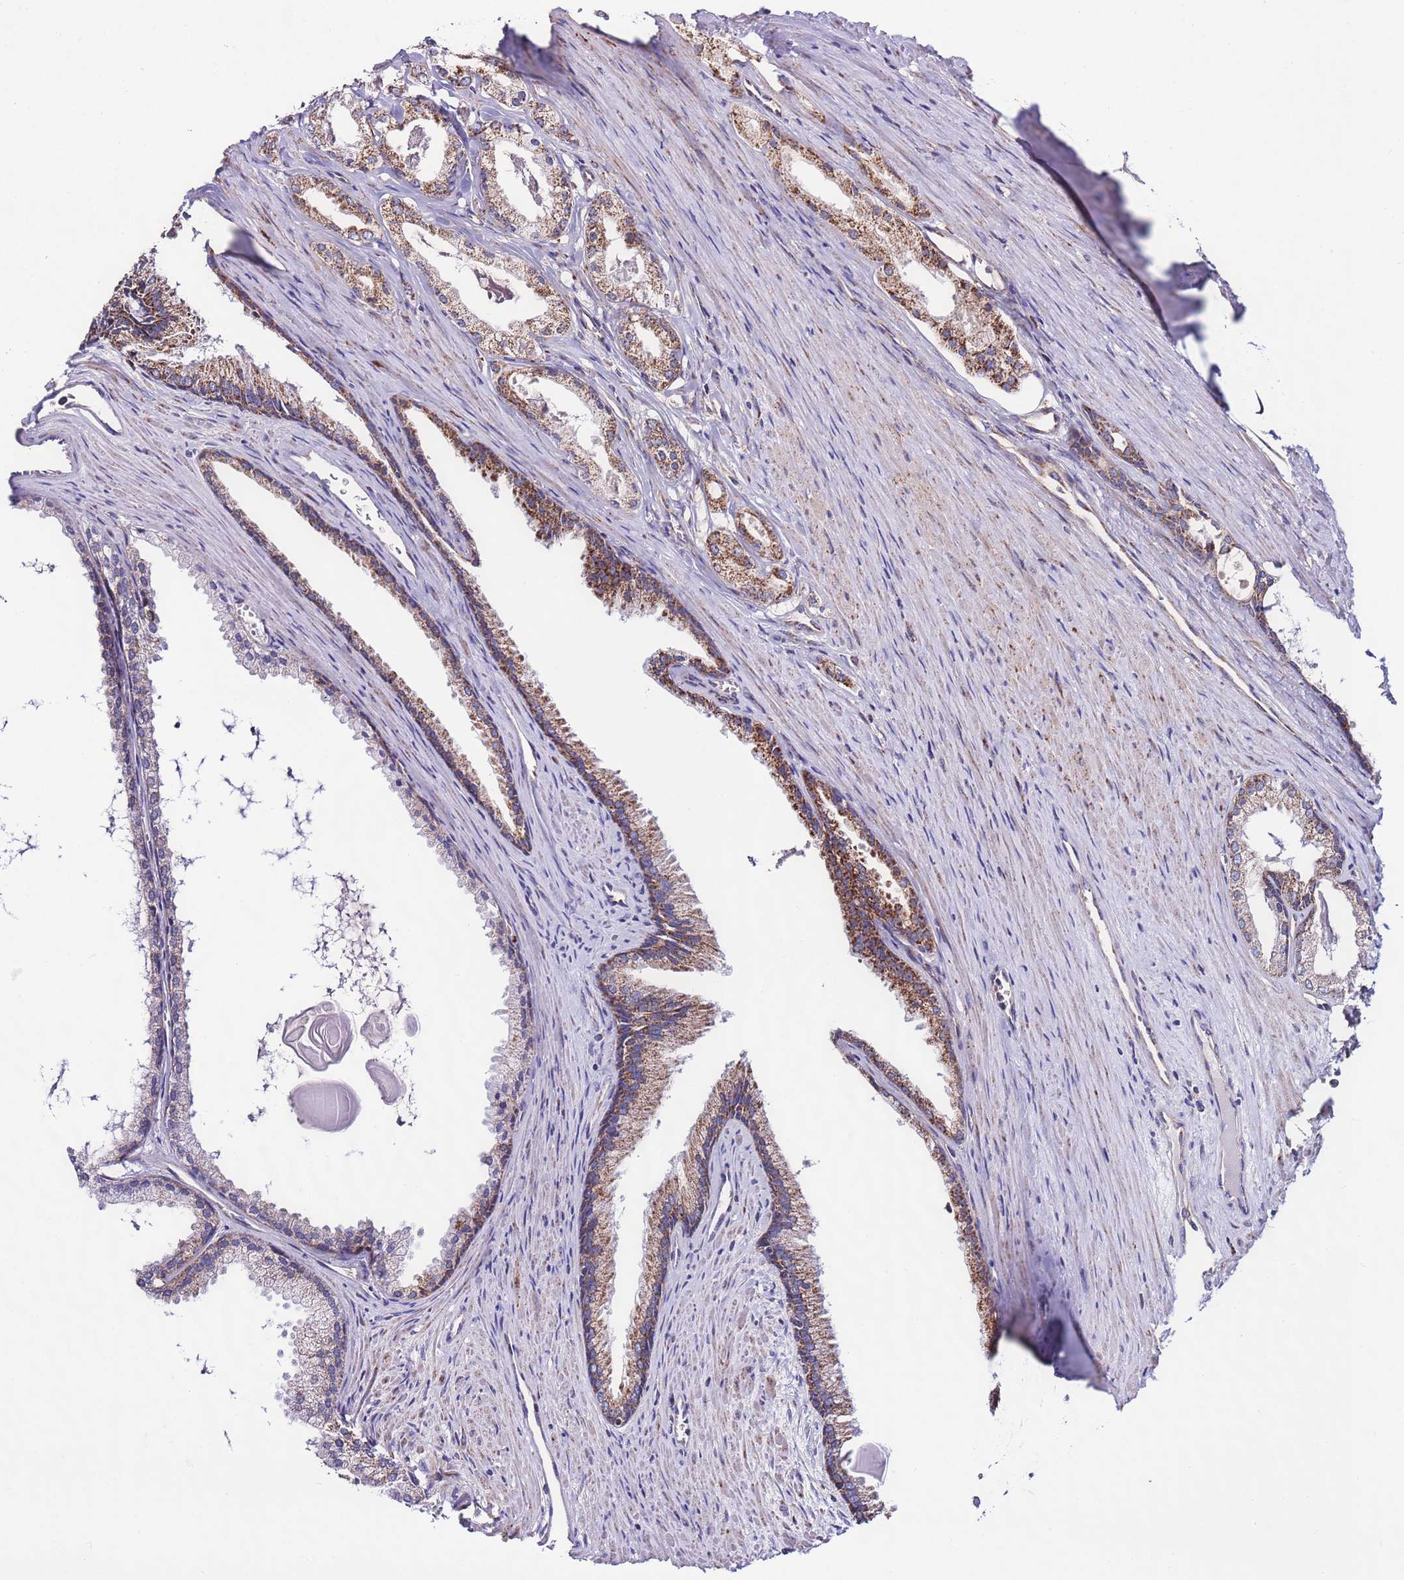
{"staining": {"intensity": "moderate", "quantity": ">75%", "location": "cytoplasmic/membranous"}, "tissue": "prostate cancer", "cell_type": "Tumor cells", "image_type": "cancer", "snomed": [{"axis": "morphology", "description": "Adenocarcinoma, High grade"}, {"axis": "topography", "description": "Prostate"}], "caption": "Immunohistochemical staining of prostate cancer (adenocarcinoma (high-grade)) displays medium levels of moderate cytoplasmic/membranous staining in about >75% of tumor cells.", "gene": "UEVLD", "patient": {"sex": "male", "age": 68}}